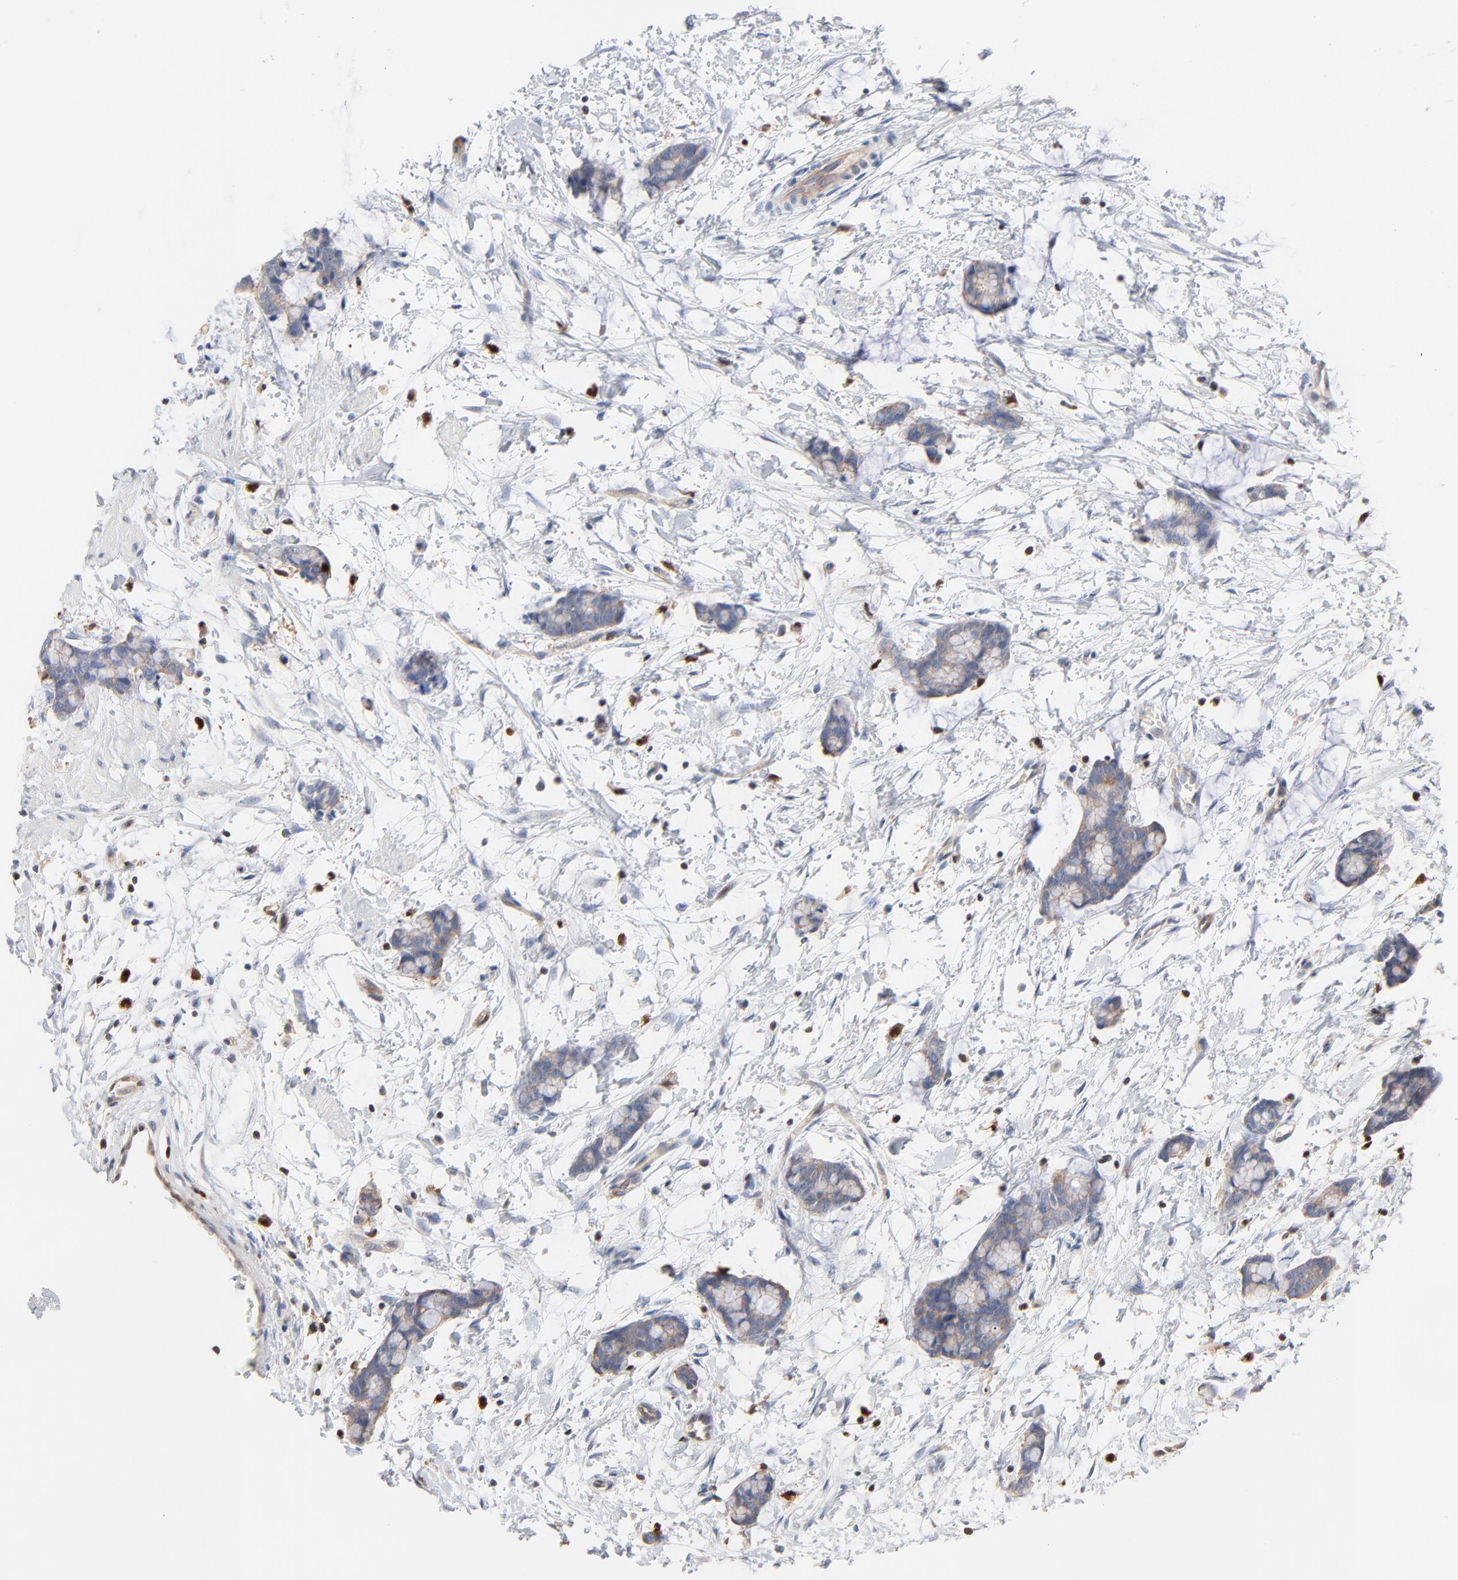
{"staining": {"intensity": "negative", "quantity": "none", "location": "none"}, "tissue": "colorectal cancer", "cell_type": "Tumor cells", "image_type": "cancer", "snomed": [{"axis": "morphology", "description": "Adenocarcinoma, NOS"}, {"axis": "topography", "description": "Colon"}], "caption": "Immunohistochemistry histopathology image of human colorectal cancer stained for a protein (brown), which reveals no expression in tumor cells.", "gene": "ARHGEF6", "patient": {"sex": "male", "age": 14}}